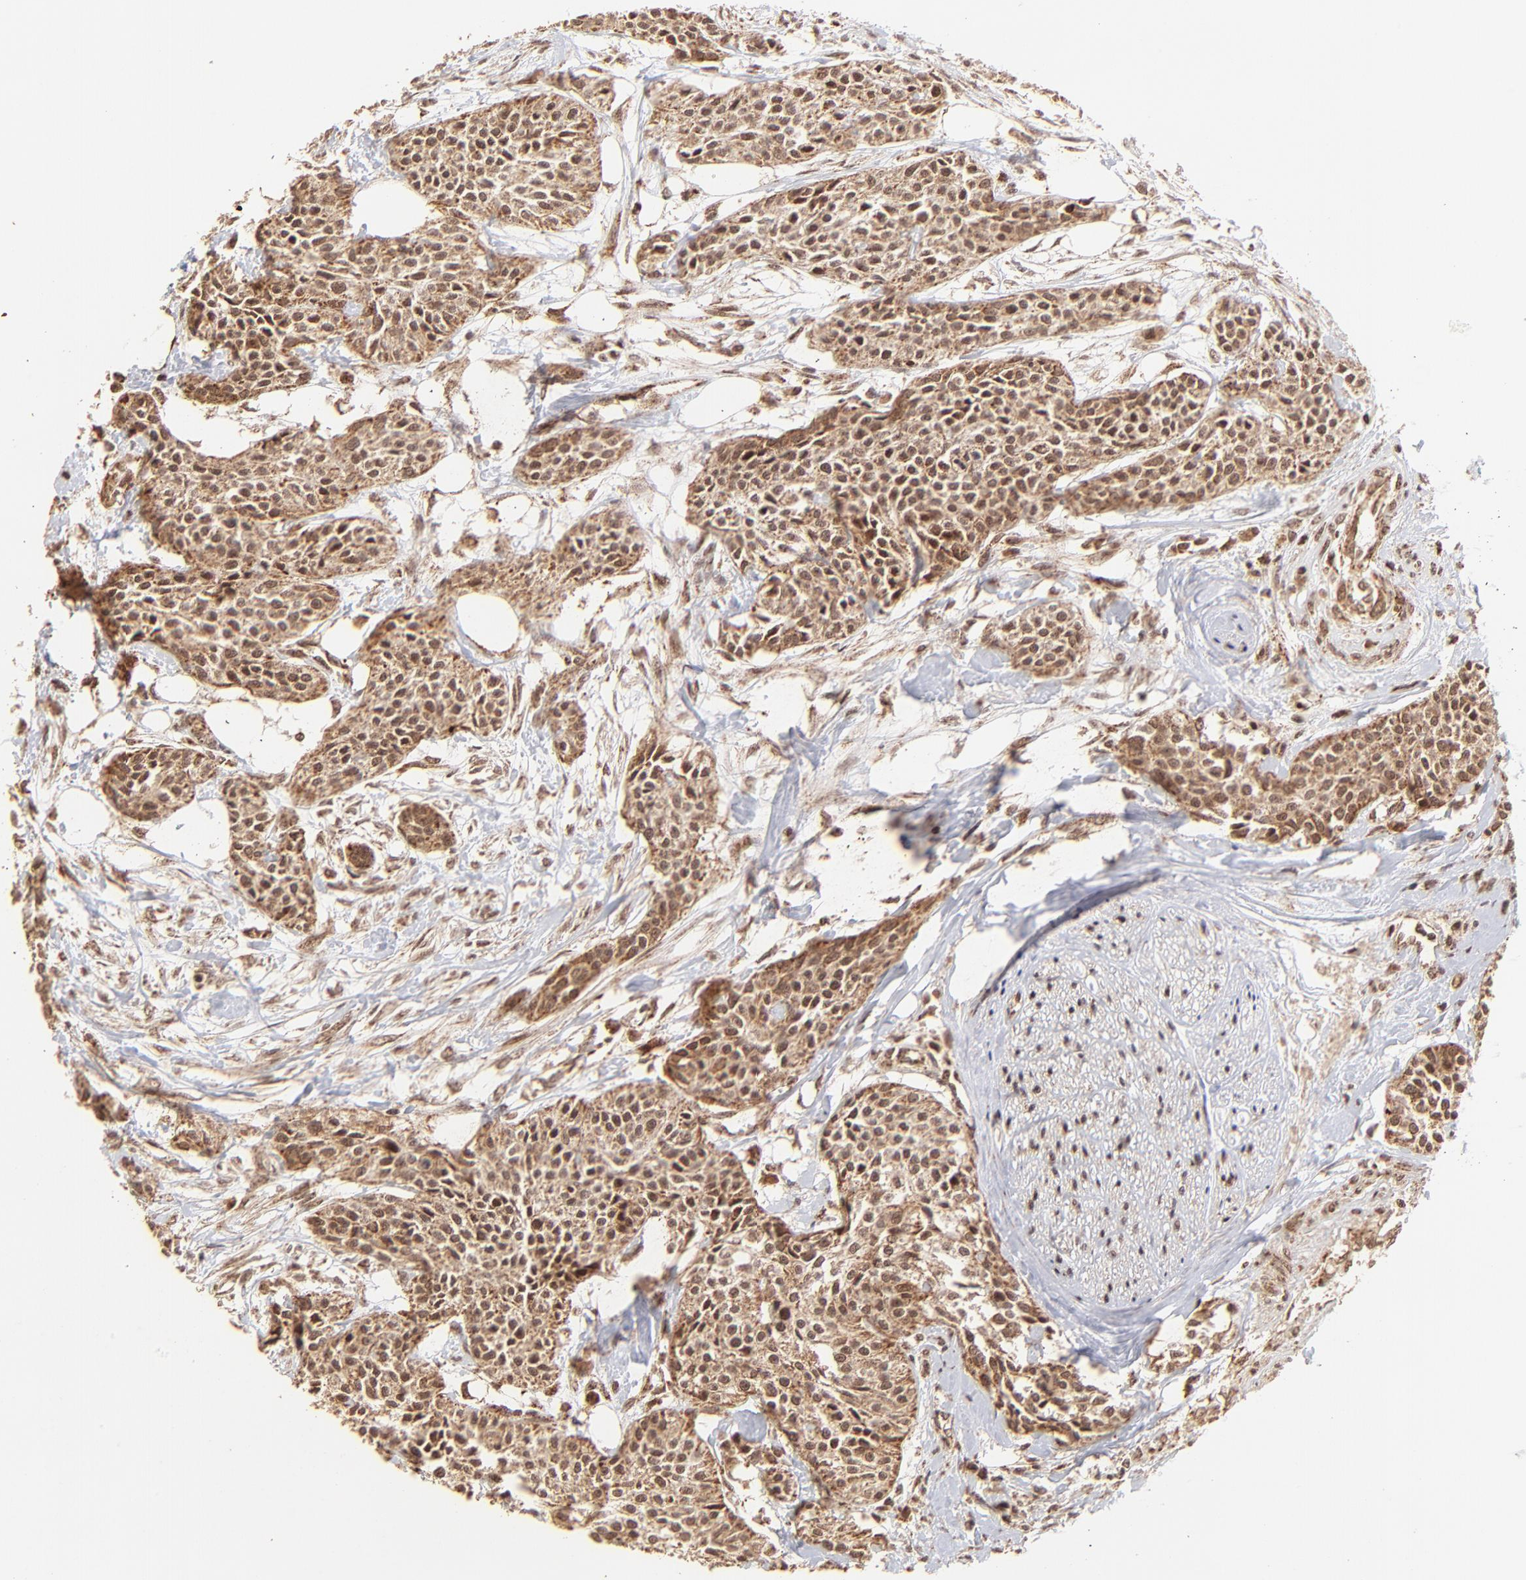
{"staining": {"intensity": "strong", "quantity": ">75%", "location": "cytoplasmic/membranous,nuclear"}, "tissue": "urothelial cancer", "cell_type": "Tumor cells", "image_type": "cancer", "snomed": [{"axis": "morphology", "description": "Urothelial carcinoma, High grade"}, {"axis": "topography", "description": "Urinary bladder"}], "caption": "This is a micrograph of IHC staining of urothelial carcinoma (high-grade), which shows strong staining in the cytoplasmic/membranous and nuclear of tumor cells.", "gene": "MED15", "patient": {"sex": "male", "age": 56}}